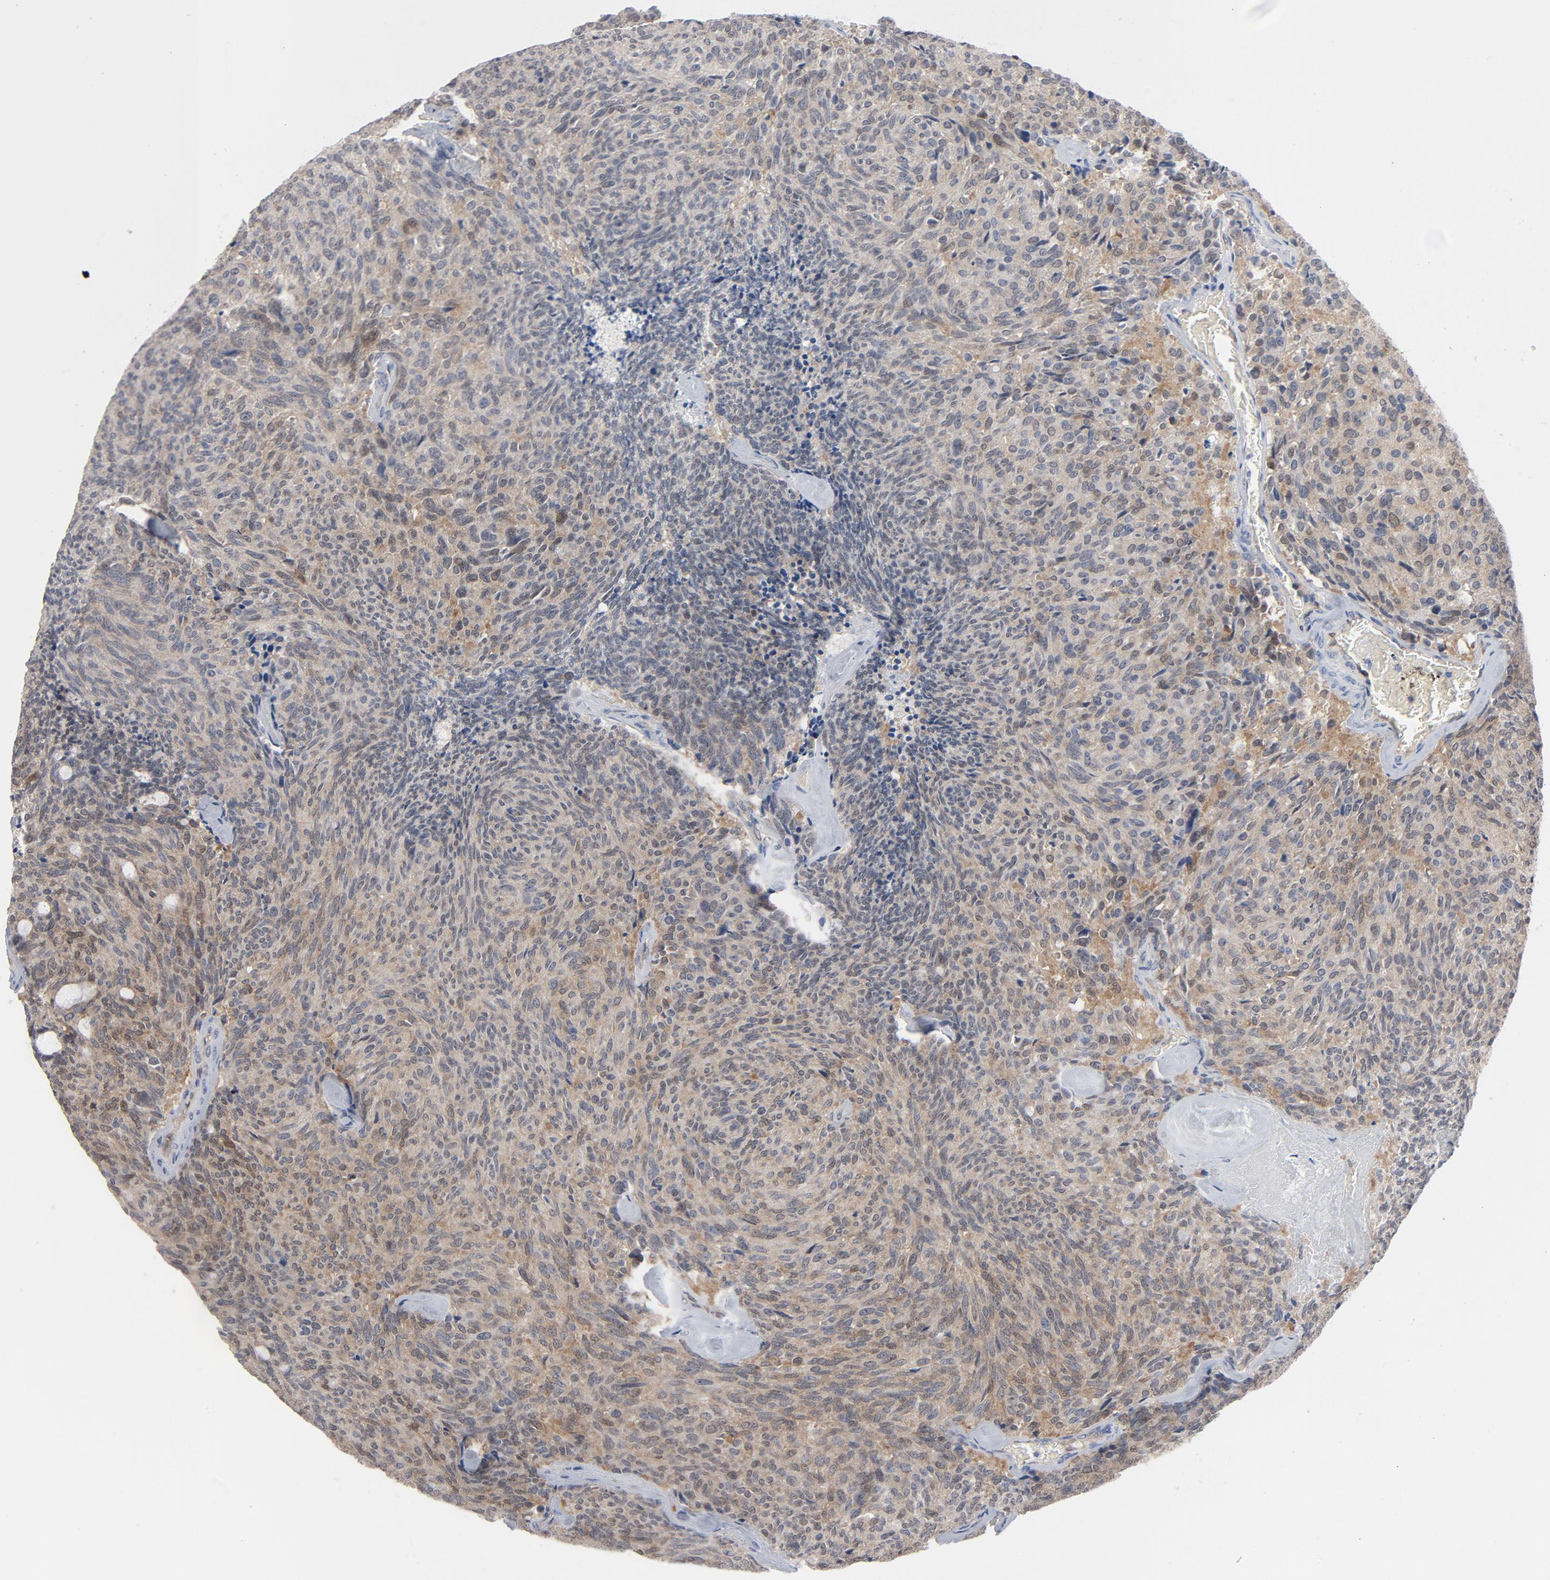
{"staining": {"intensity": "weak", "quantity": ">75%", "location": "cytoplasmic/membranous"}, "tissue": "carcinoid", "cell_type": "Tumor cells", "image_type": "cancer", "snomed": [{"axis": "morphology", "description": "Carcinoid, malignant, NOS"}, {"axis": "topography", "description": "Pancreas"}], "caption": "Protein analysis of malignant carcinoid tissue reveals weak cytoplasmic/membranous positivity in about >75% of tumor cells.", "gene": "PRDX1", "patient": {"sex": "female", "age": 54}}